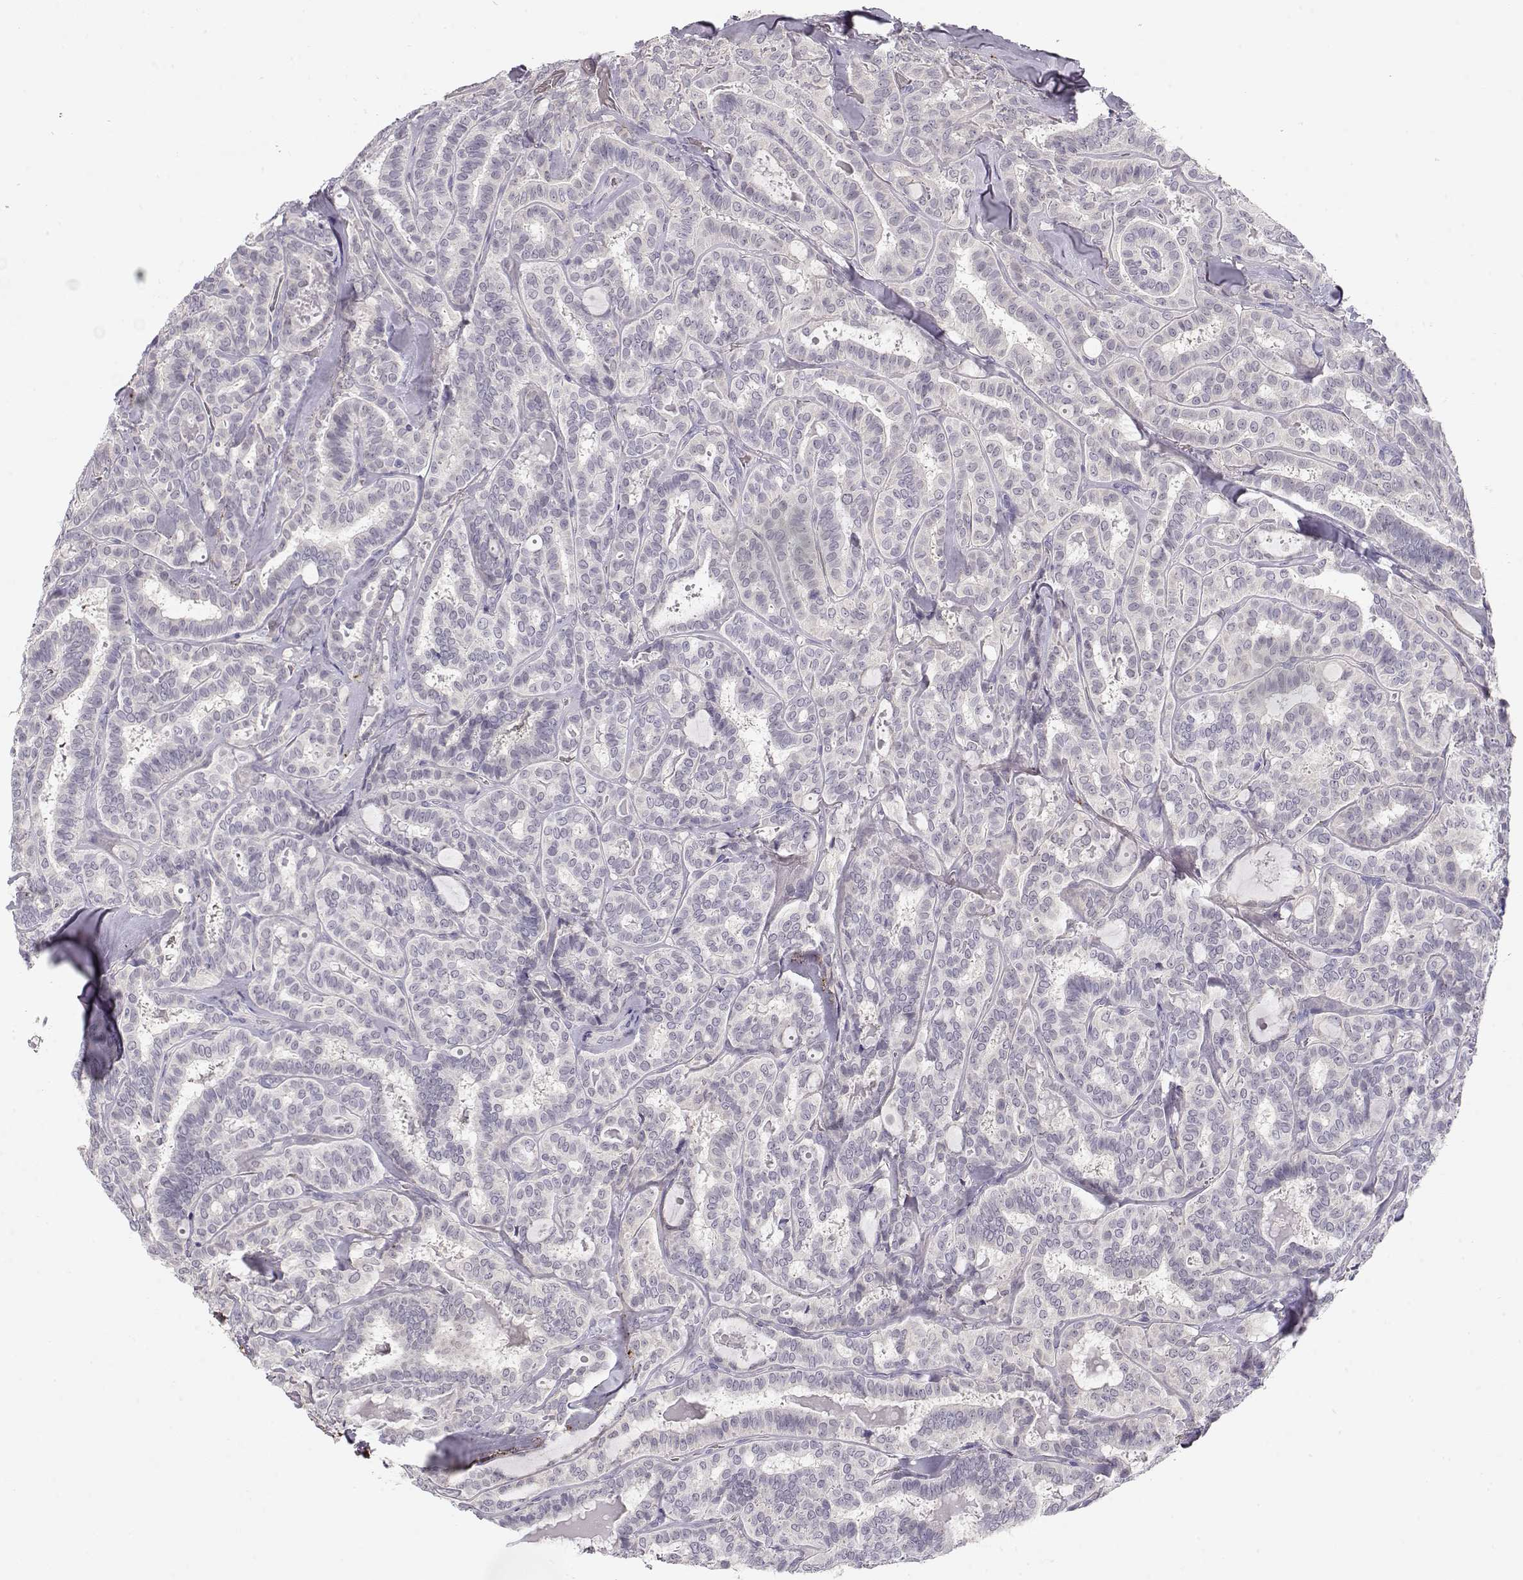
{"staining": {"intensity": "negative", "quantity": "none", "location": "none"}, "tissue": "thyroid cancer", "cell_type": "Tumor cells", "image_type": "cancer", "snomed": [{"axis": "morphology", "description": "Papillary adenocarcinoma, NOS"}, {"axis": "topography", "description": "Thyroid gland"}], "caption": "Thyroid cancer (papillary adenocarcinoma) was stained to show a protein in brown. There is no significant positivity in tumor cells. (DAB IHC visualized using brightfield microscopy, high magnification).", "gene": "TTC26", "patient": {"sex": "female", "age": 39}}